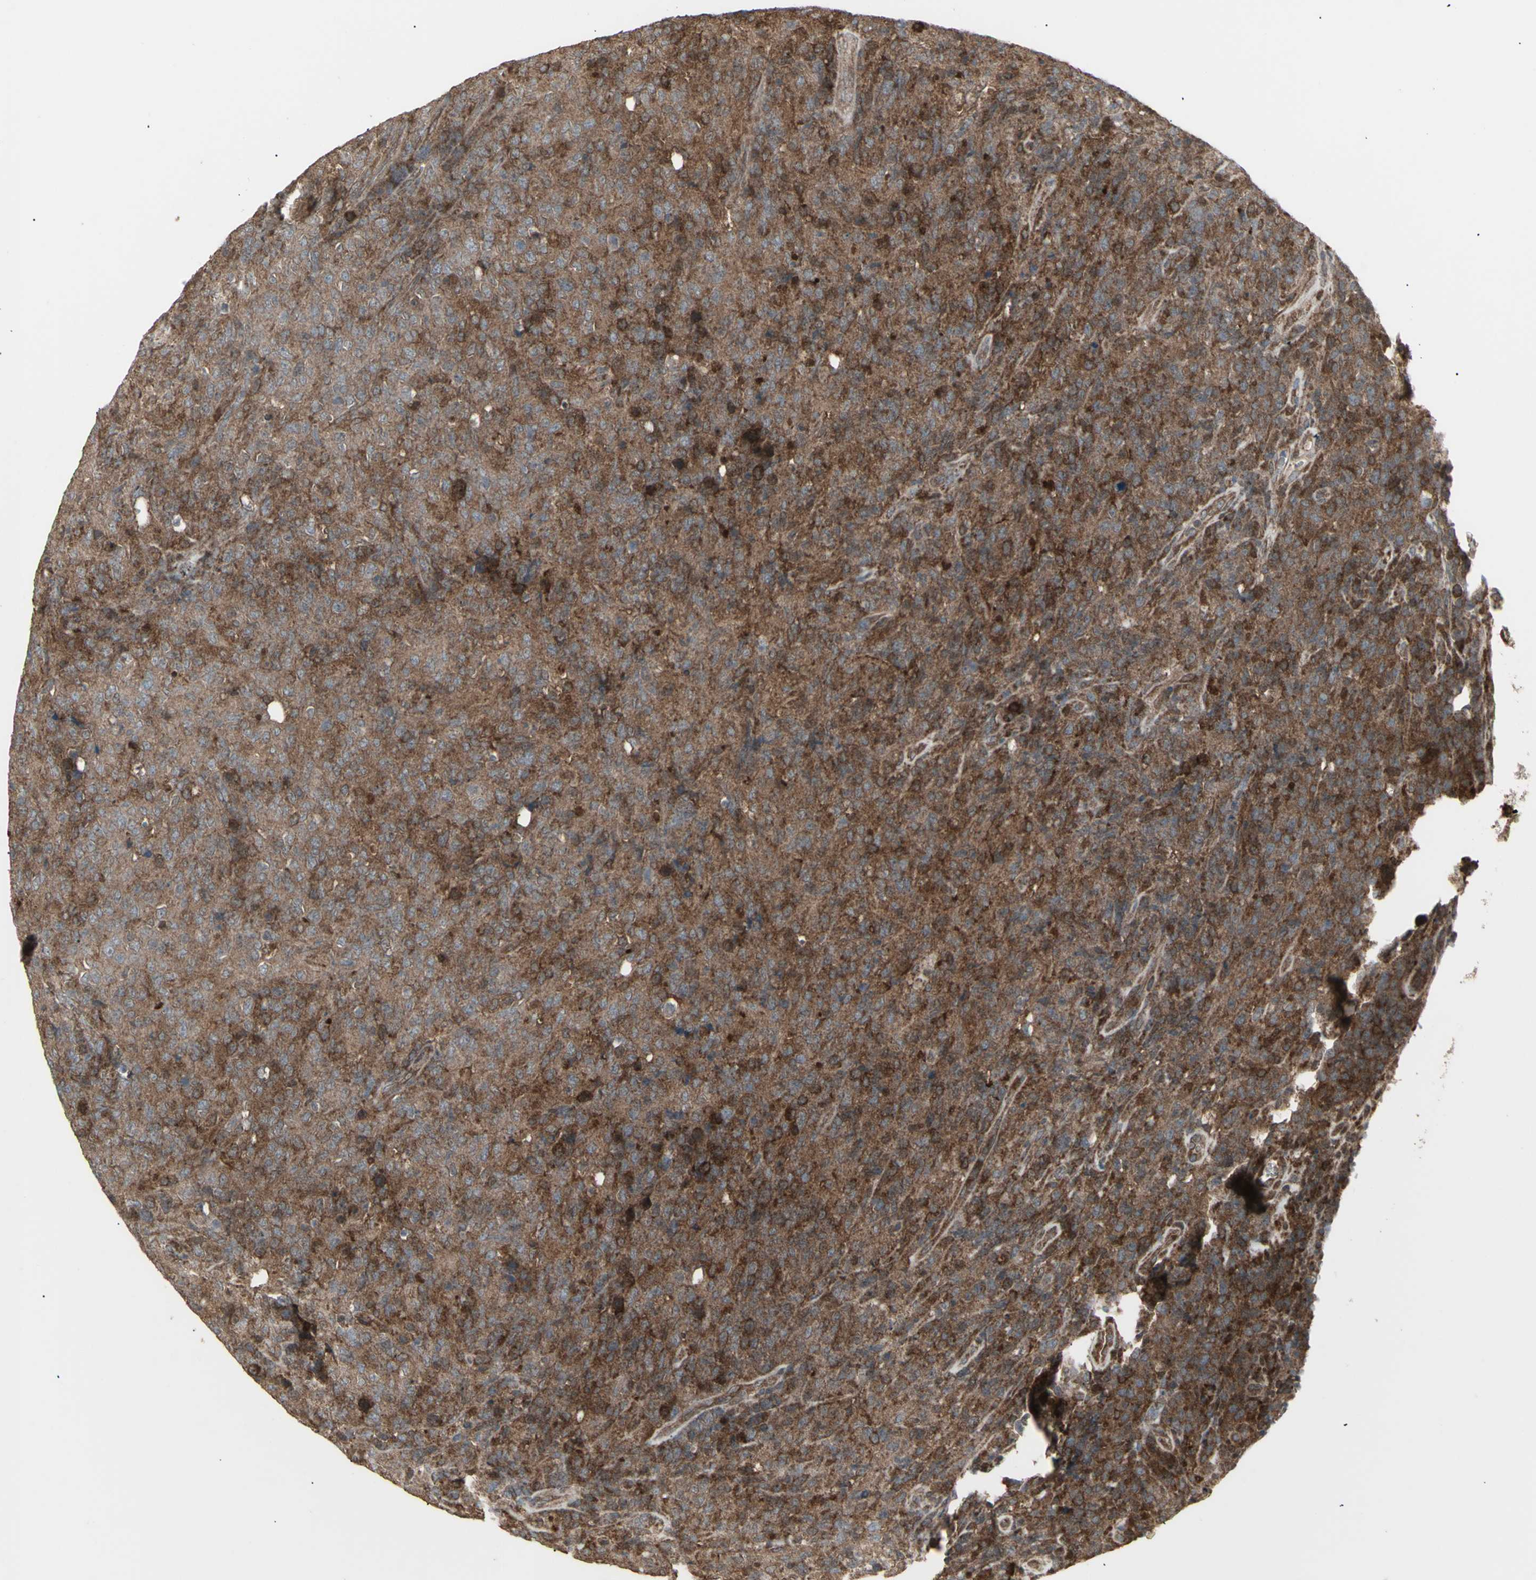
{"staining": {"intensity": "strong", "quantity": "25%-75%", "location": "cytoplasmic/membranous"}, "tissue": "lymphoma", "cell_type": "Tumor cells", "image_type": "cancer", "snomed": [{"axis": "morphology", "description": "Malignant lymphoma, non-Hodgkin's type, High grade"}, {"axis": "topography", "description": "Tonsil"}], "caption": "Malignant lymphoma, non-Hodgkin's type (high-grade) stained with a brown dye demonstrates strong cytoplasmic/membranous positive positivity in approximately 25%-75% of tumor cells.", "gene": "RNASEL", "patient": {"sex": "female", "age": 36}}